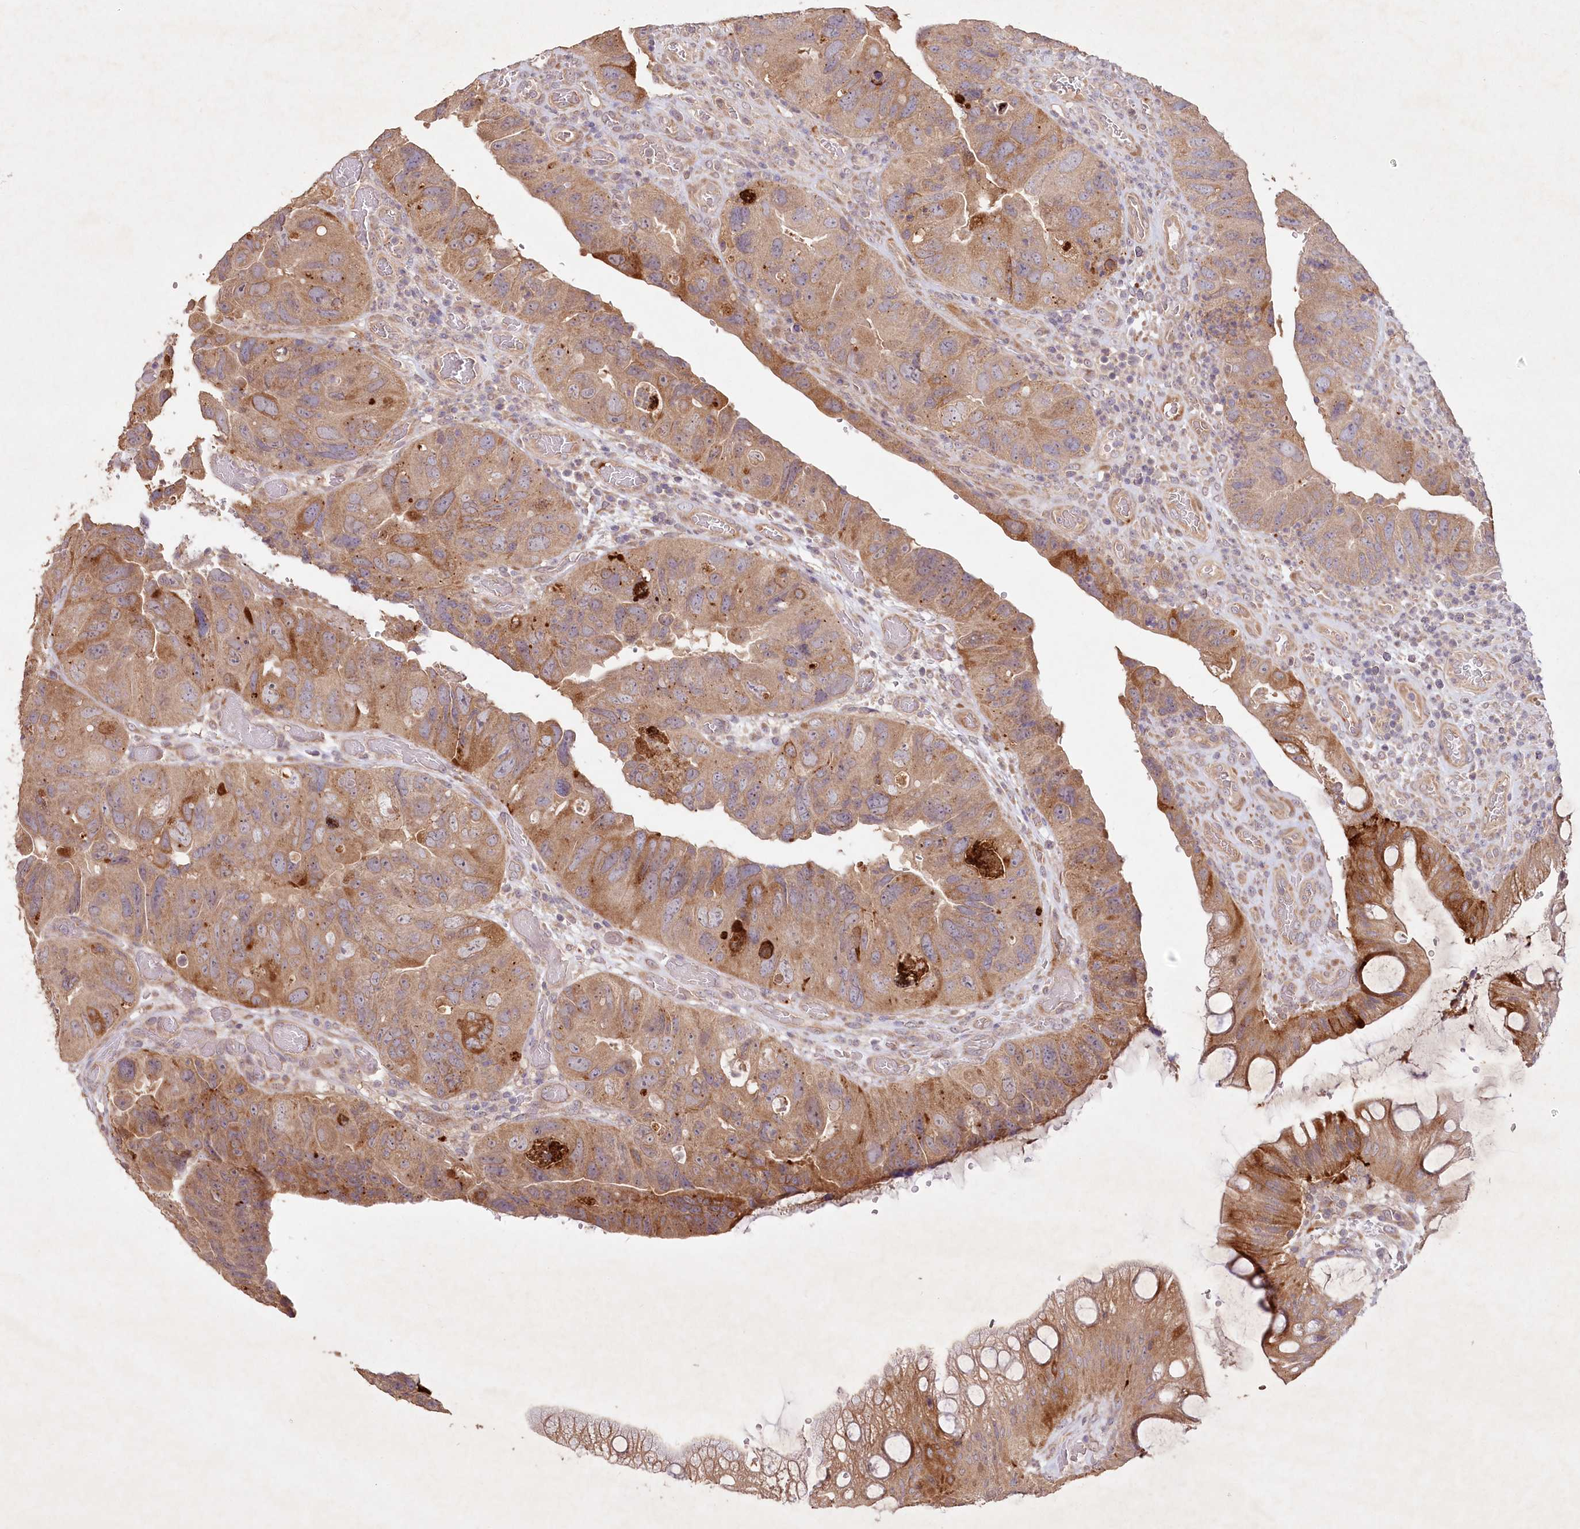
{"staining": {"intensity": "moderate", "quantity": ">75%", "location": "cytoplasmic/membranous"}, "tissue": "colorectal cancer", "cell_type": "Tumor cells", "image_type": "cancer", "snomed": [{"axis": "morphology", "description": "Adenocarcinoma, NOS"}, {"axis": "topography", "description": "Rectum"}], "caption": "There is medium levels of moderate cytoplasmic/membranous expression in tumor cells of colorectal adenocarcinoma, as demonstrated by immunohistochemical staining (brown color).", "gene": "IRAK1BP1", "patient": {"sex": "male", "age": 63}}